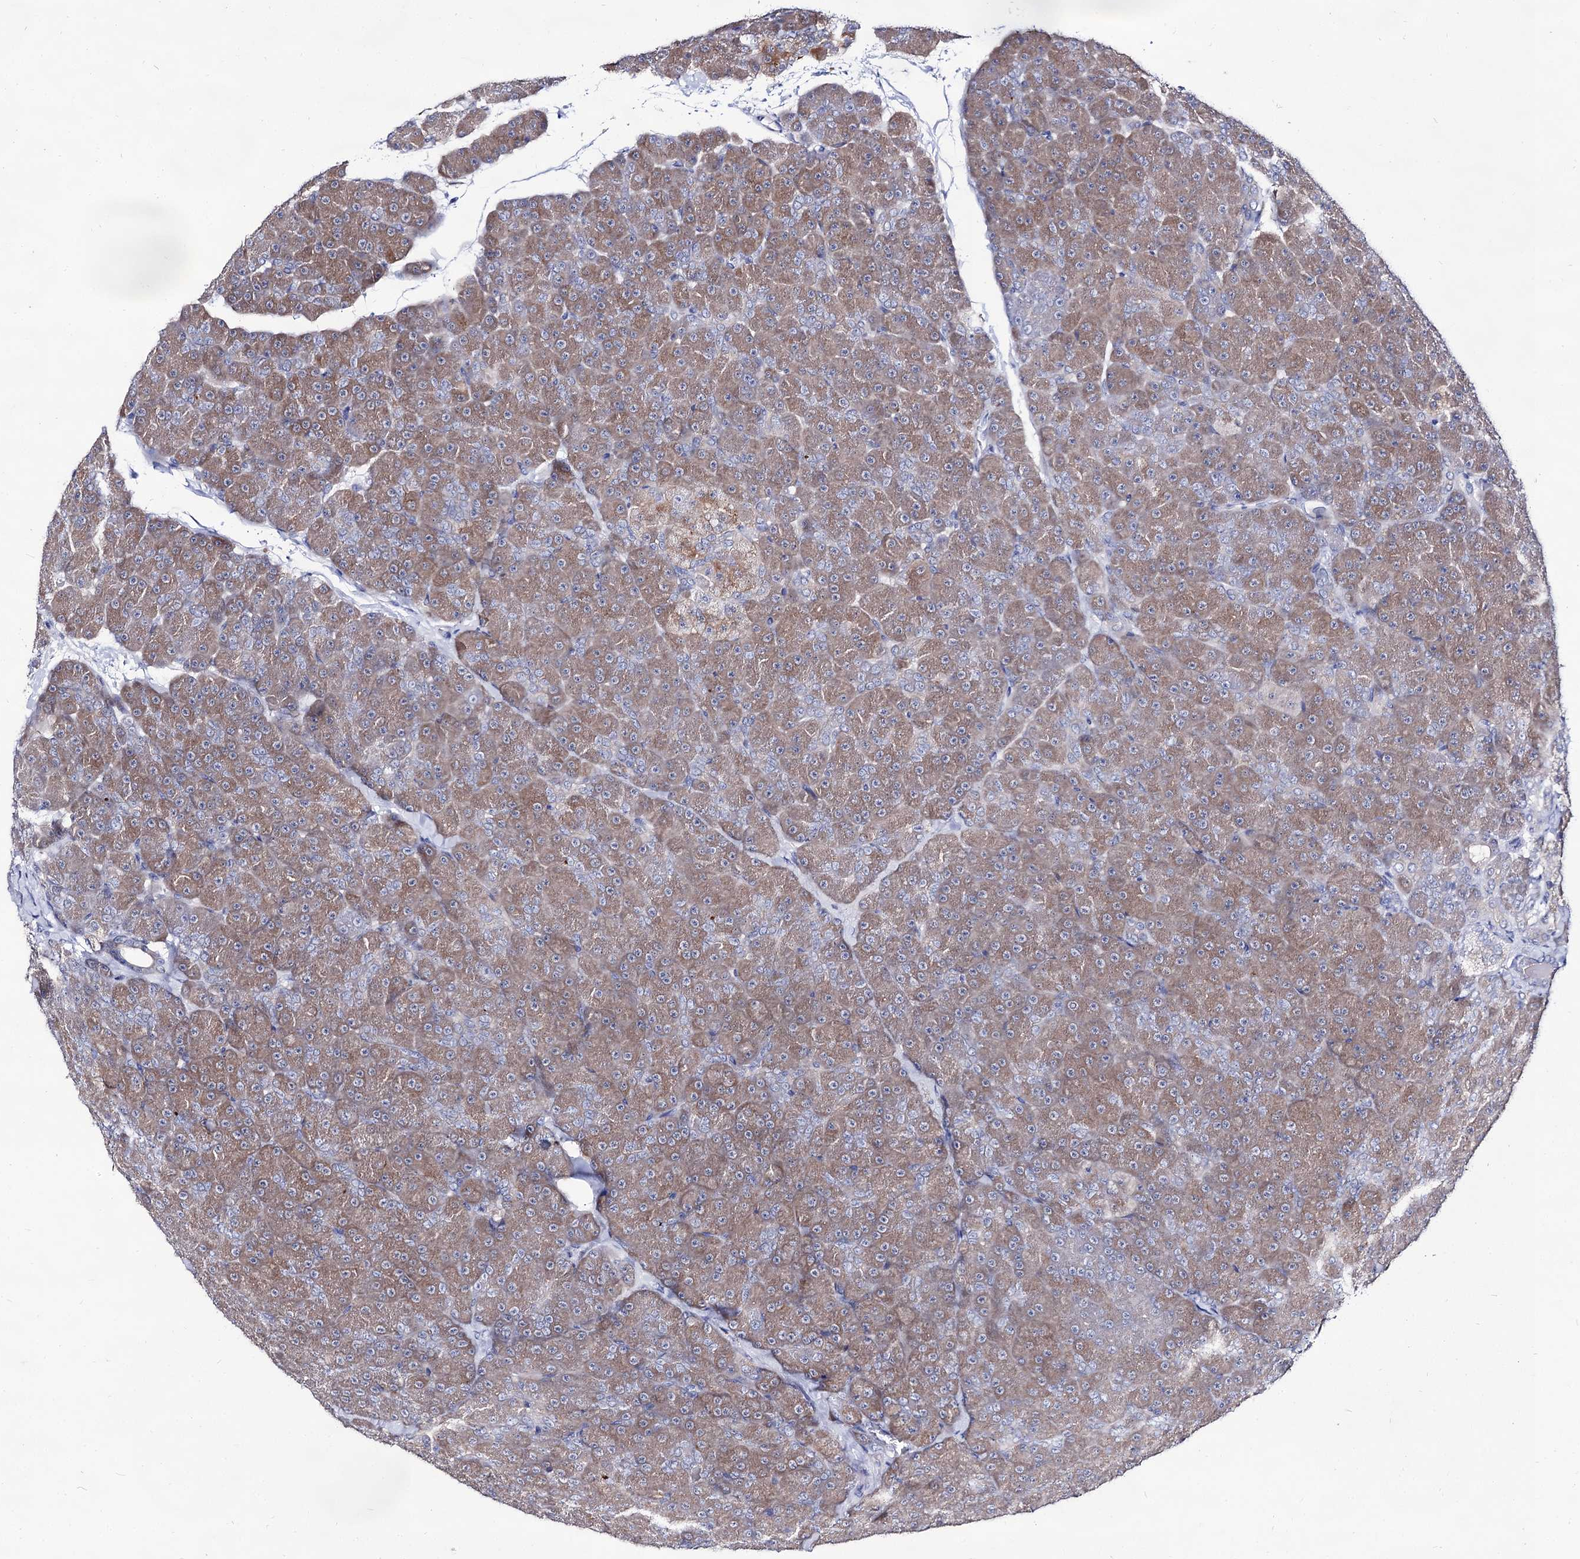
{"staining": {"intensity": "moderate", "quantity": ">75%", "location": "cytoplasmic/membranous"}, "tissue": "pancreas", "cell_type": "Exocrine glandular cells", "image_type": "normal", "snomed": [{"axis": "morphology", "description": "Normal tissue, NOS"}, {"axis": "topography", "description": "Pancreas"}], "caption": "High-magnification brightfield microscopy of benign pancreas stained with DAB (3,3'-diaminobenzidine) (brown) and counterstained with hematoxylin (blue). exocrine glandular cells exhibit moderate cytoplasmic/membranous staining is appreciated in approximately>75% of cells.", "gene": "ARFIP2", "patient": {"sex": "male", "age": 36}}